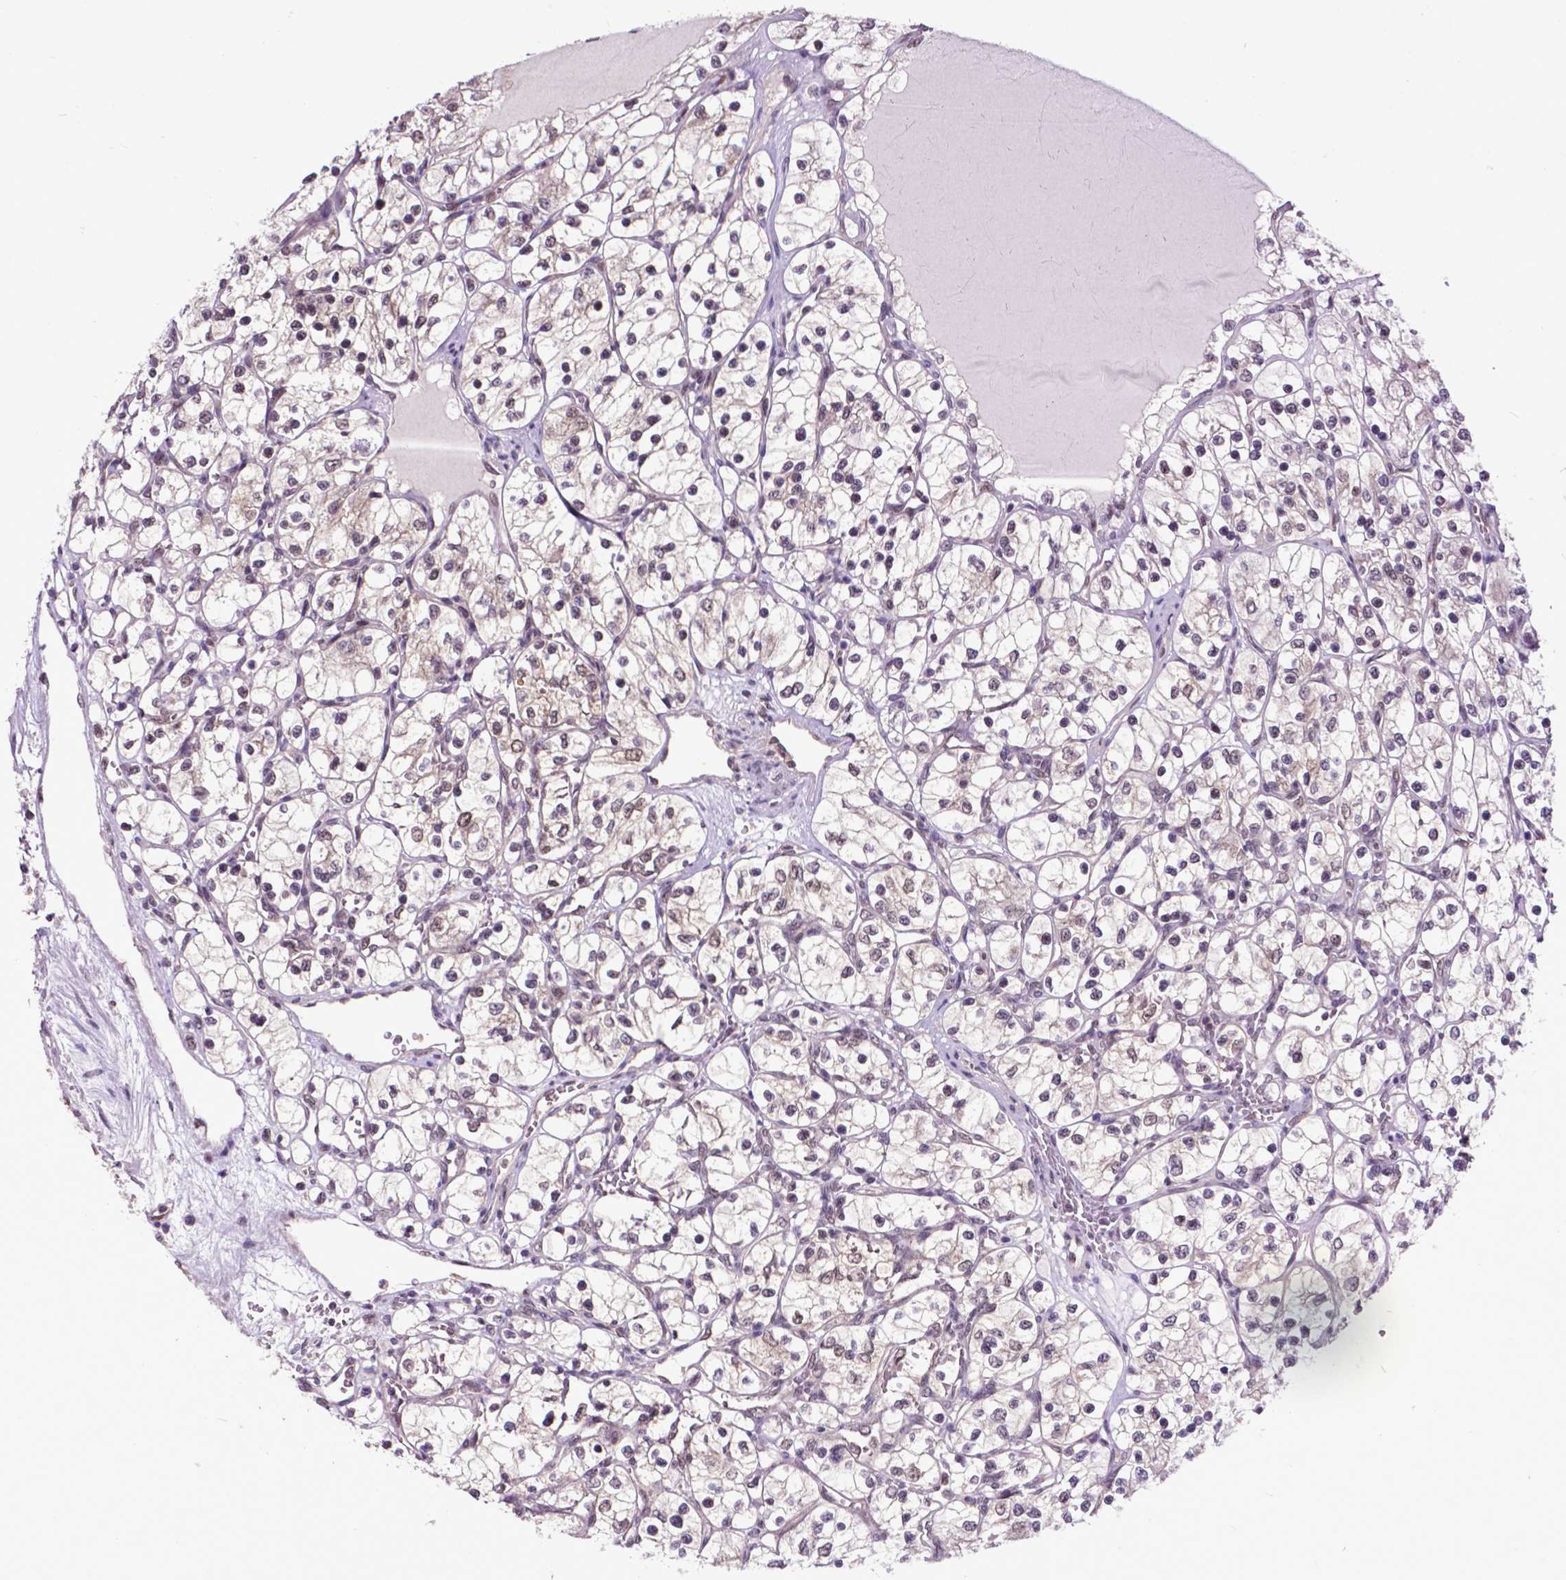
{"staining": {"intensity": "weak", "quantity": "<25%", "location": "nuclear"}, "tissue": "renal cancer", "cell_type": "Tumor cells", "image_type": "cancer", "snomed": [{"axis": "morphology", "description": "Adenocarcinoma, NOS"}, {"axis": "topography", "description": "Kidney"}], "caption": "There is no significant staining in tumor cells of adenocarcinoma (renal). (Stains: DAB immunohistochemistry (IHC) with hematoxylin counter stain, Microscopy: brightfield microscopy at high magnification).", "gene": "FAF1", "patient": {"sex": "female", "age": 69}}